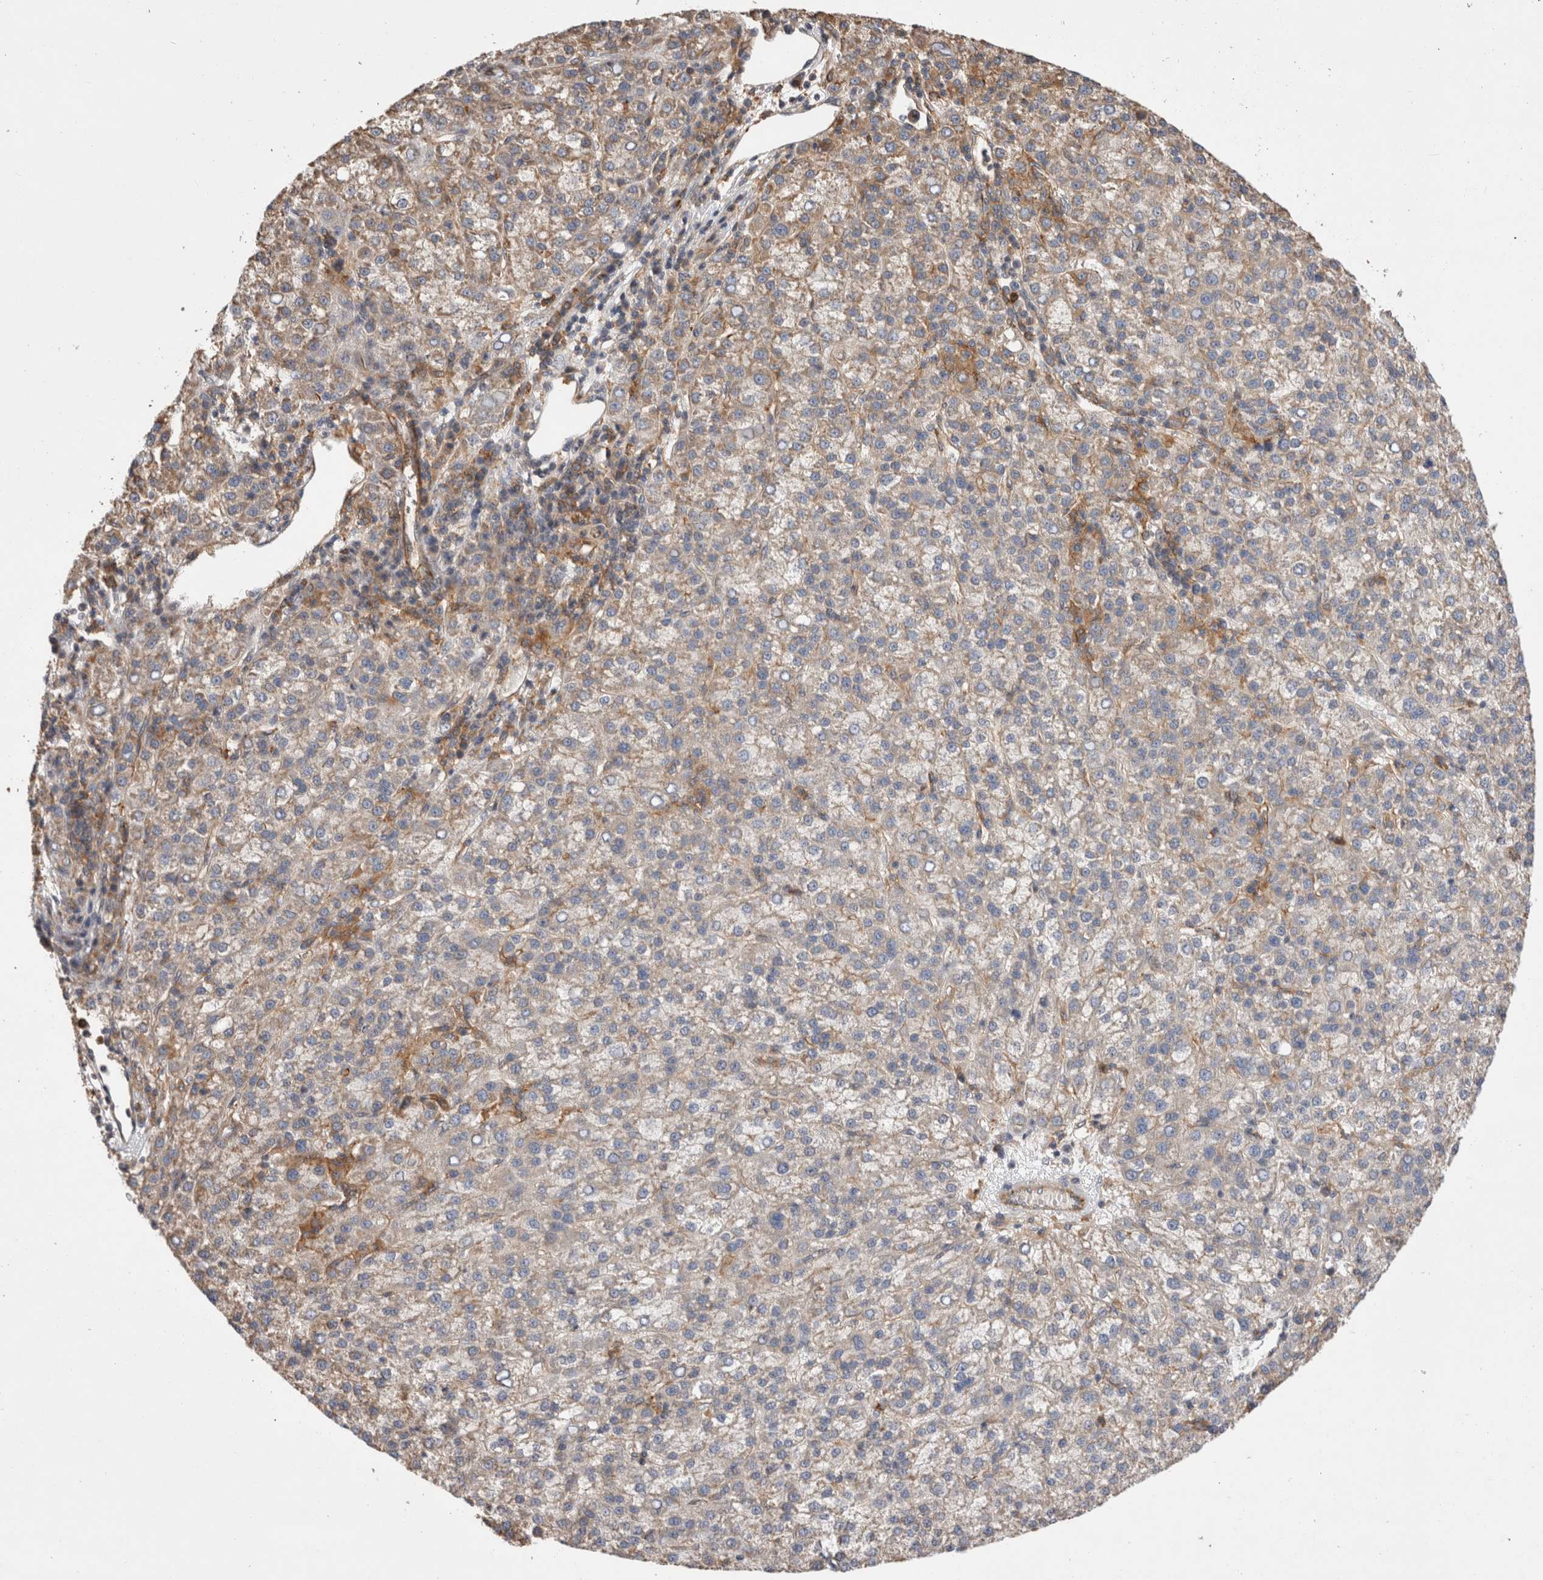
{"staining": {"intensity": "weak", "quantity": "25%-75%", "location": "cytoplasmic/membranous"}, "tissue": "liver cancer", "cell_type": "Tumor cells", "image_type": "cancer", "snomed": [{"axis": "morphology", "description": "Carcinoma, Hepatocellular, NOS"}, {"axis": "topography", "description": "Liver"}], "caption": "IHC photomicrograph of neoplastic tissue: hepatocellular carcinoma (liver) stained using immunohistochemistry (IHC) shows low levels of weak protein expression localized specifically in the cytoplasmic/membranous of tumor cells, appearing as a cytoplasmic/membranous brown color.", "gene": "BNIP2", "patient": {"sex": "female", "age": 58}}